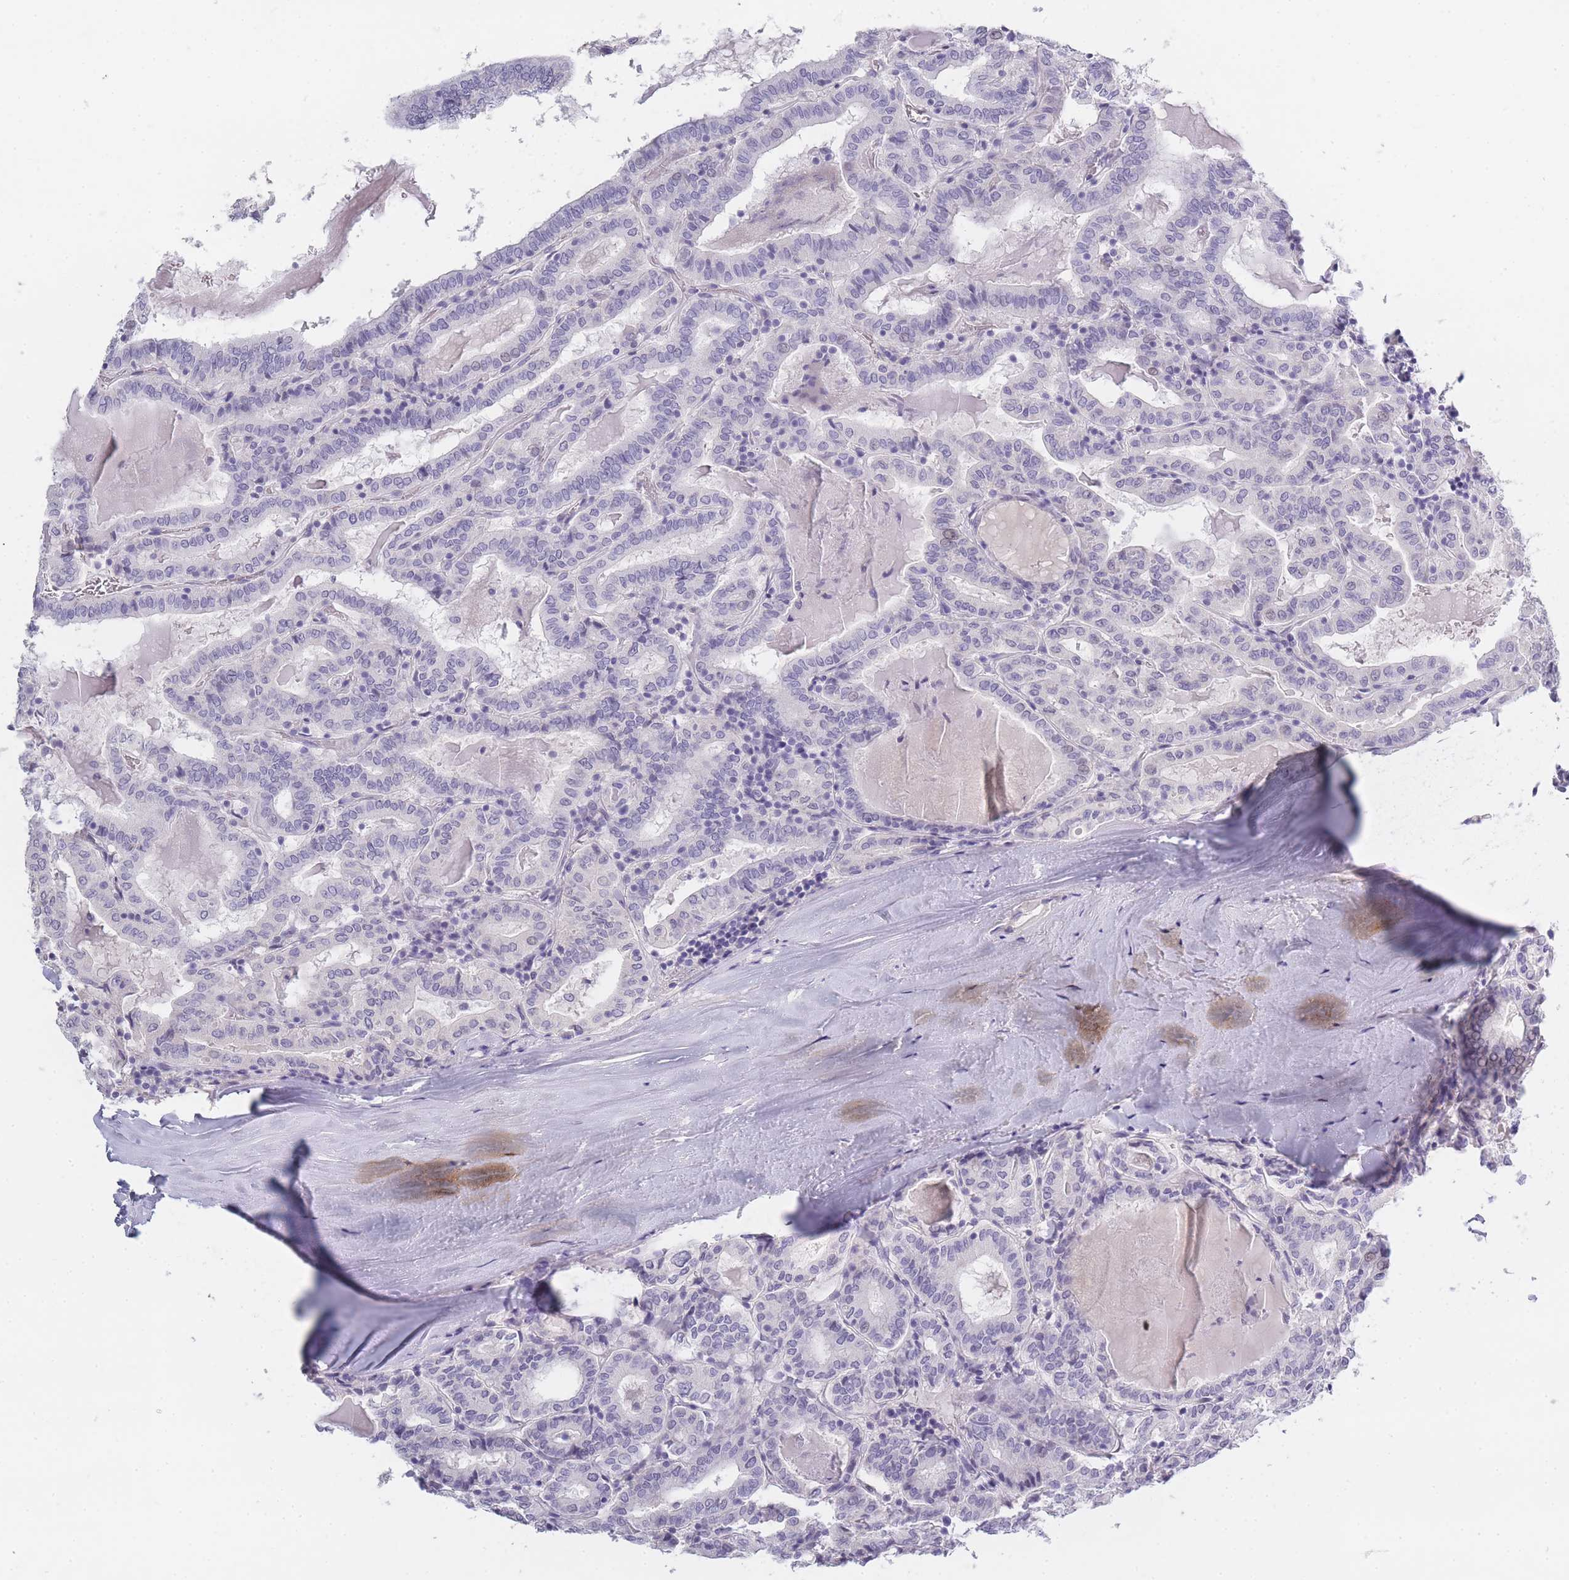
{"staining": {"intensity": "negative", "quantity": "none", "location": "none"}, "tissue": "thyroid cancer", "cell_type": "Tumor cells", "image_type": "cancer", "snomed": [{"axis": "morphology", "description": "Papillary adenocarcinoma, NOS"}, {"axis": "topography", "description": "Thyroid gland"}], "caption": "A histopathology image of human thyroid papillary adenocarcinoma is negative for staining in tumor cells.", "gene": "INS", "patient": {"sex": "female", "age": 72}}